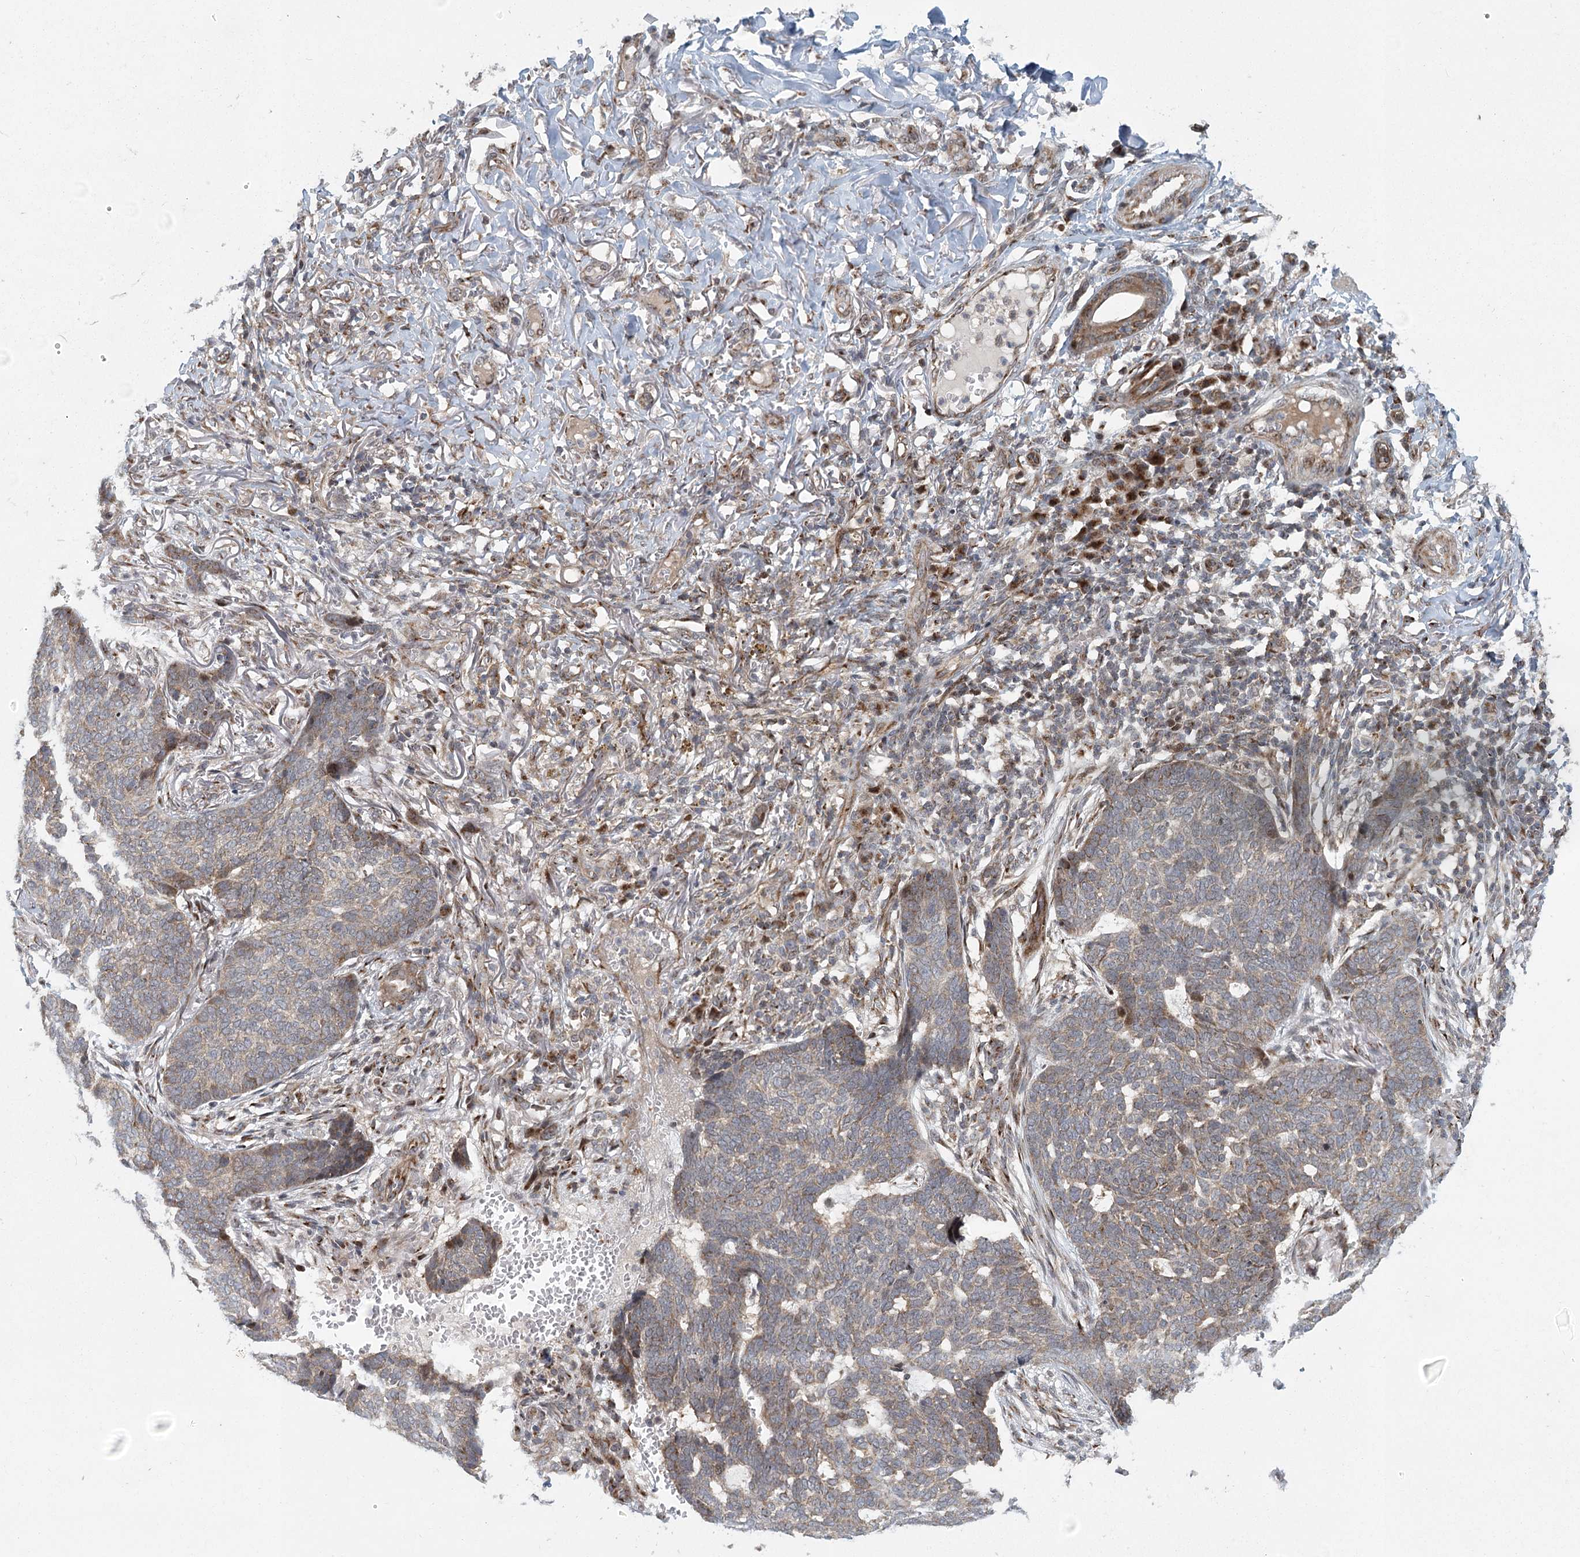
{"staining": {"intensity": "weak", "quantity": ">75%", "location": "cytoplasmic/membranous"}, "tissue": "skin cancer", "cell_type": "Tumor cells", "image_type": "cancer", "snomed": [{"axis": "morphology", "description": "Basal cell carcinoma"}, {"axis": "topography", "description": "Skin"}], "caption": "Weak cytoplasmic/membranous staining for a protein is identified in about >75% of tumor cells of skin cancer using immunohistochemistry (IHC).", "gene": "IFT46", "patient": {"sex": "male", "age": 85}}